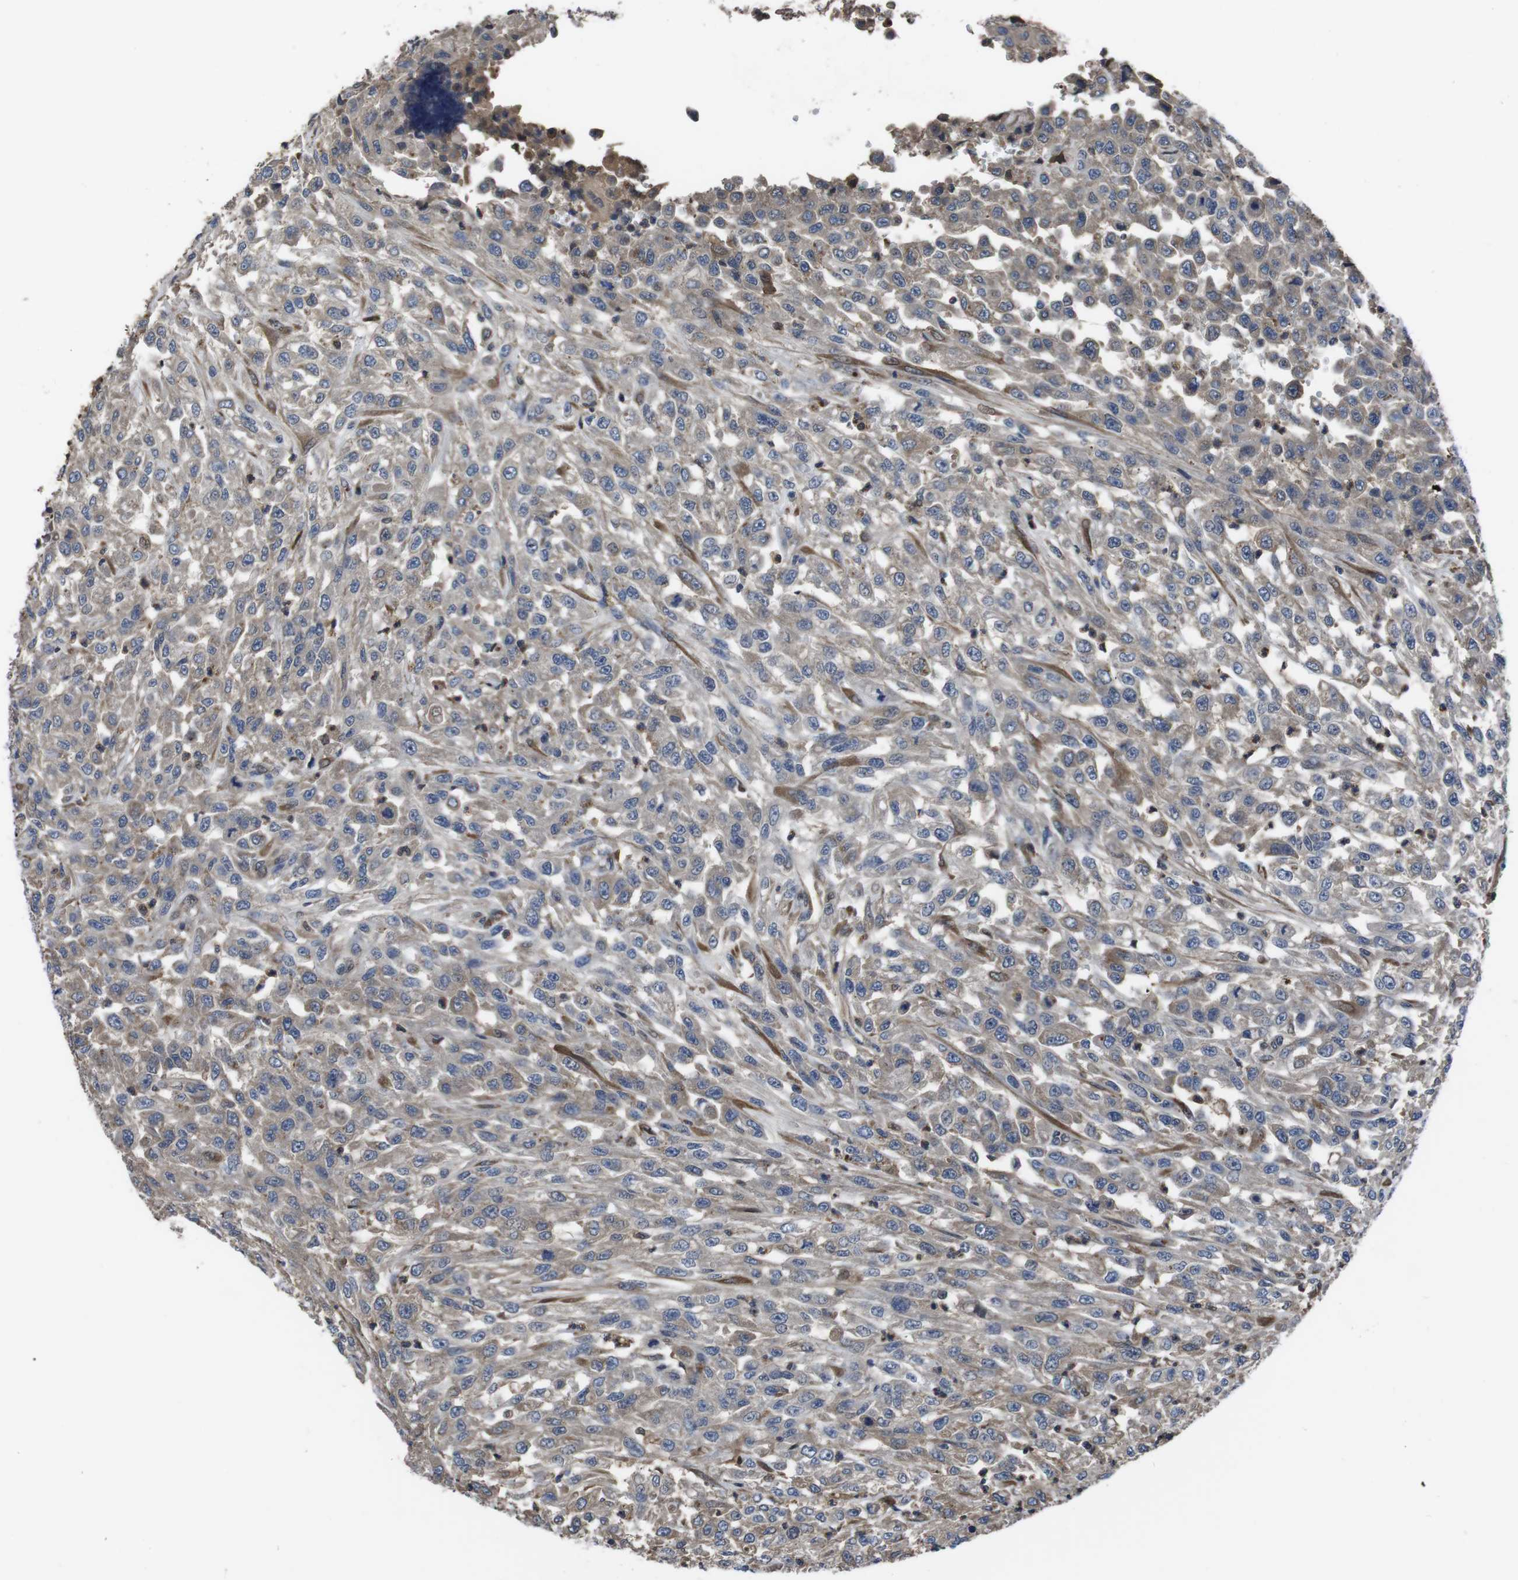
{"staining": {"intensity": "weak", "quantity": "<25%", "location": "cytoplasmic/membranous"}, "tissue": "urothelial cancer", "cell_type": "Tumor cells", "image_type": "cancer", "snomed": [{"axis": "morphology", "description": "Urothelial carcinoma, High grade"}, {"axis": "topography", "description": "Urinary bladder"}], "caption": "Micrograph shows no significant protein expression in tumor cells of high-grade urothelial carcinoma.", "gene": "CXCL11", "patient": {"sex": "male", "age": 46}}